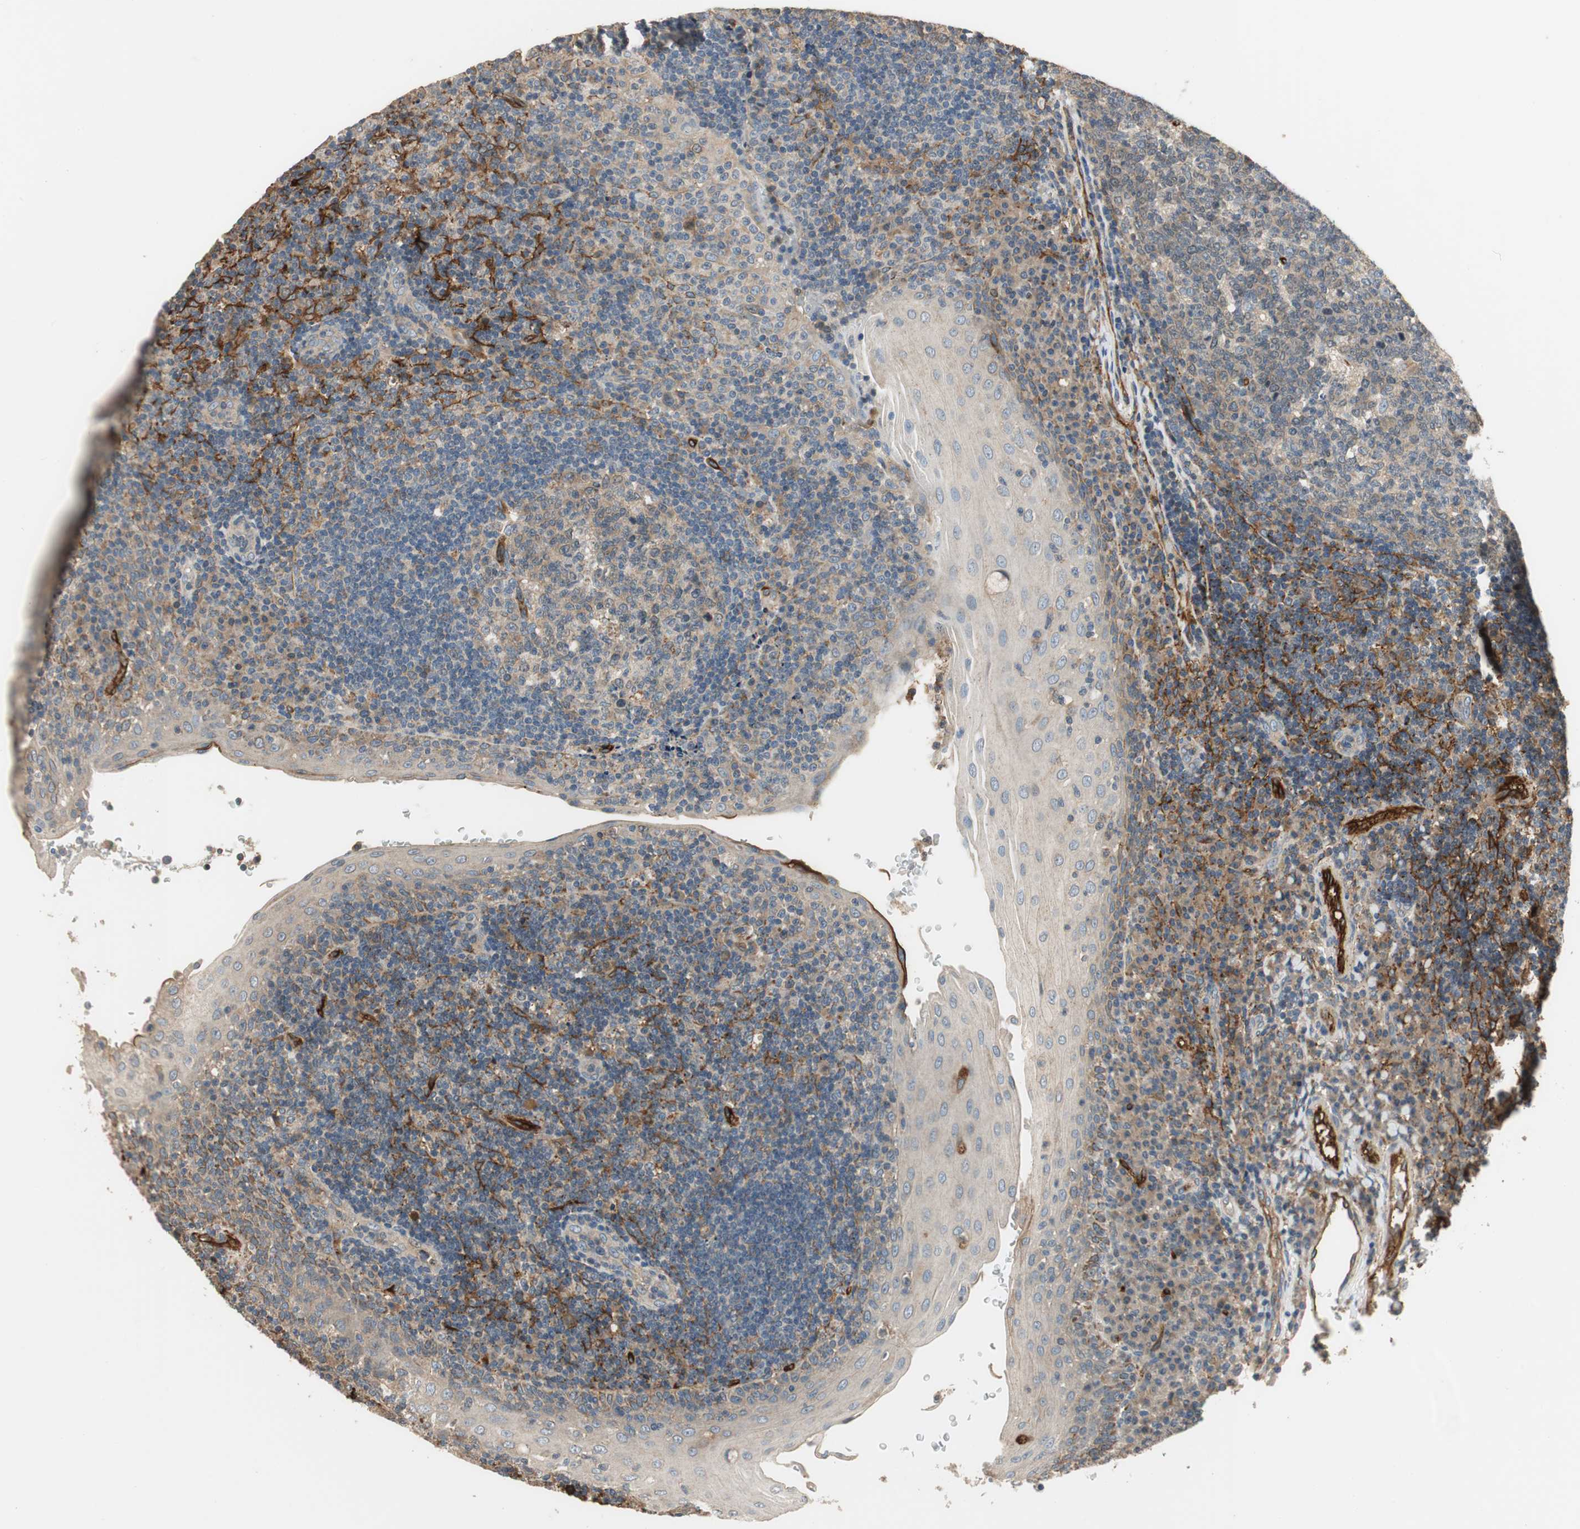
{"staining": {"intensity": "weak", "quantity": ">75%", "location": "cytoplasmic/membranous"}, "tissue": "tonsil", "cell_type": "Germinal center cells", "image_type": "normal", "snomed": [{"axis": "morphology", "description": "Normal tissue, NOS"}, {"axis": "topography", "description": "Tonsil"}], "caption": "Immunohistochemistry (IHC) of normal tonsil reveals low levels of weak cytoplasmic/membranous positivity in about >75% of germinal center cells.", "gene": "ALPL", "patient": {"sex": "female", "age": 40}}